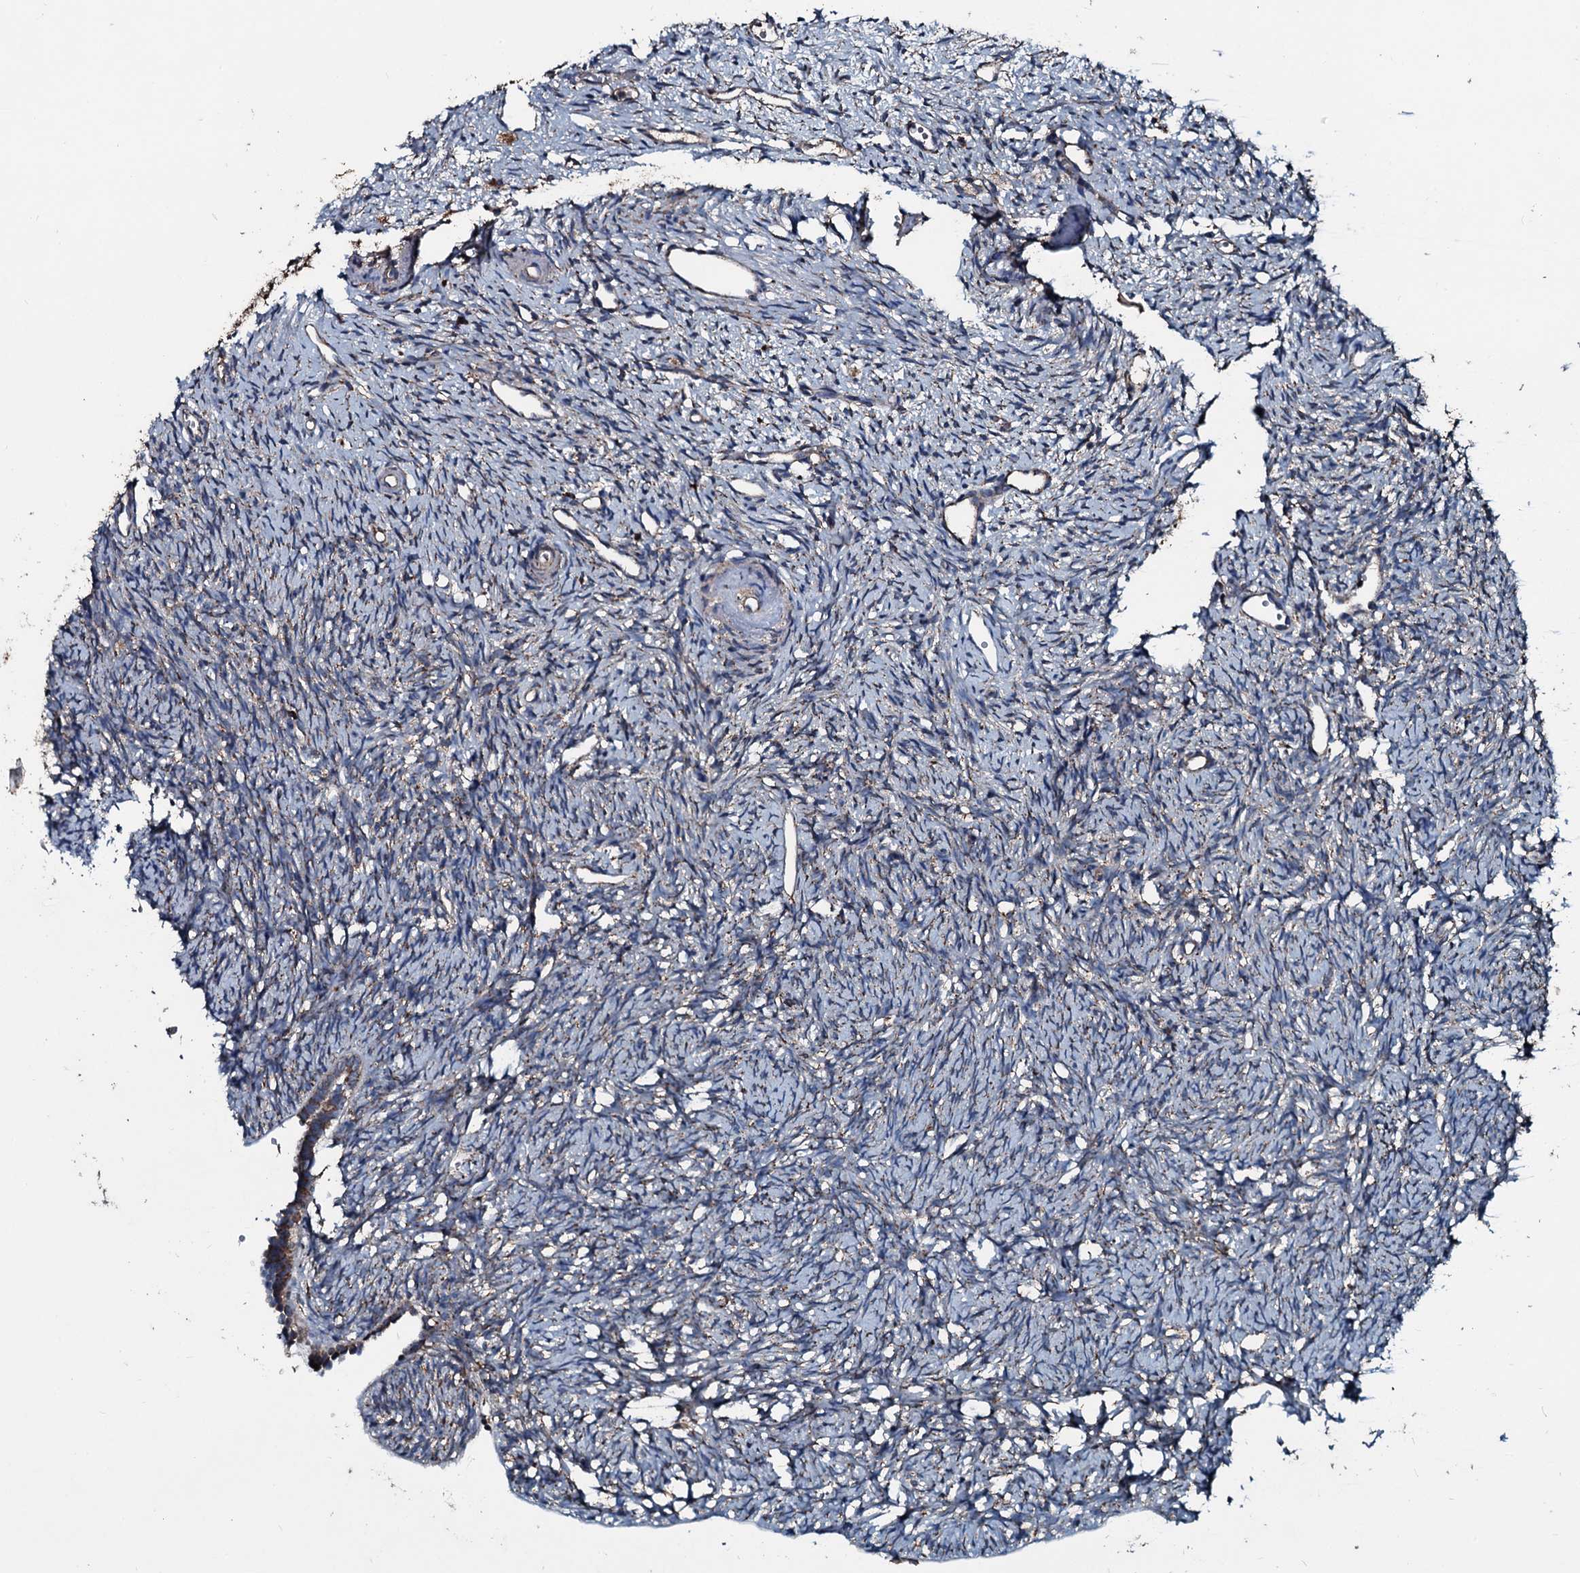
{"staining": {"intensity": "strong", "quantity": ">75%", "location": "cytoplasmic/membranous"}, "tissue": "ovary", "cell_type": "Follicle cells", "image_type": "normal", "snomed": [{"axis": "morphology", "description": "Normal tissue, NOS"}, {"axis": "topography", "description": "Ovary"}], "caption": "Immunohistochemistry (IHC) photomicrograph of unremarkable ovary: ovary stained using immunohistochemistry shows high levels of strong protein expression localized specifically in the cytoplasmic/membranous of follicle cells, appearing as a cytoplasmic/membranous brown color.", "gene": "ACSS3", "patient": {"sex": "female", "age": 51}}